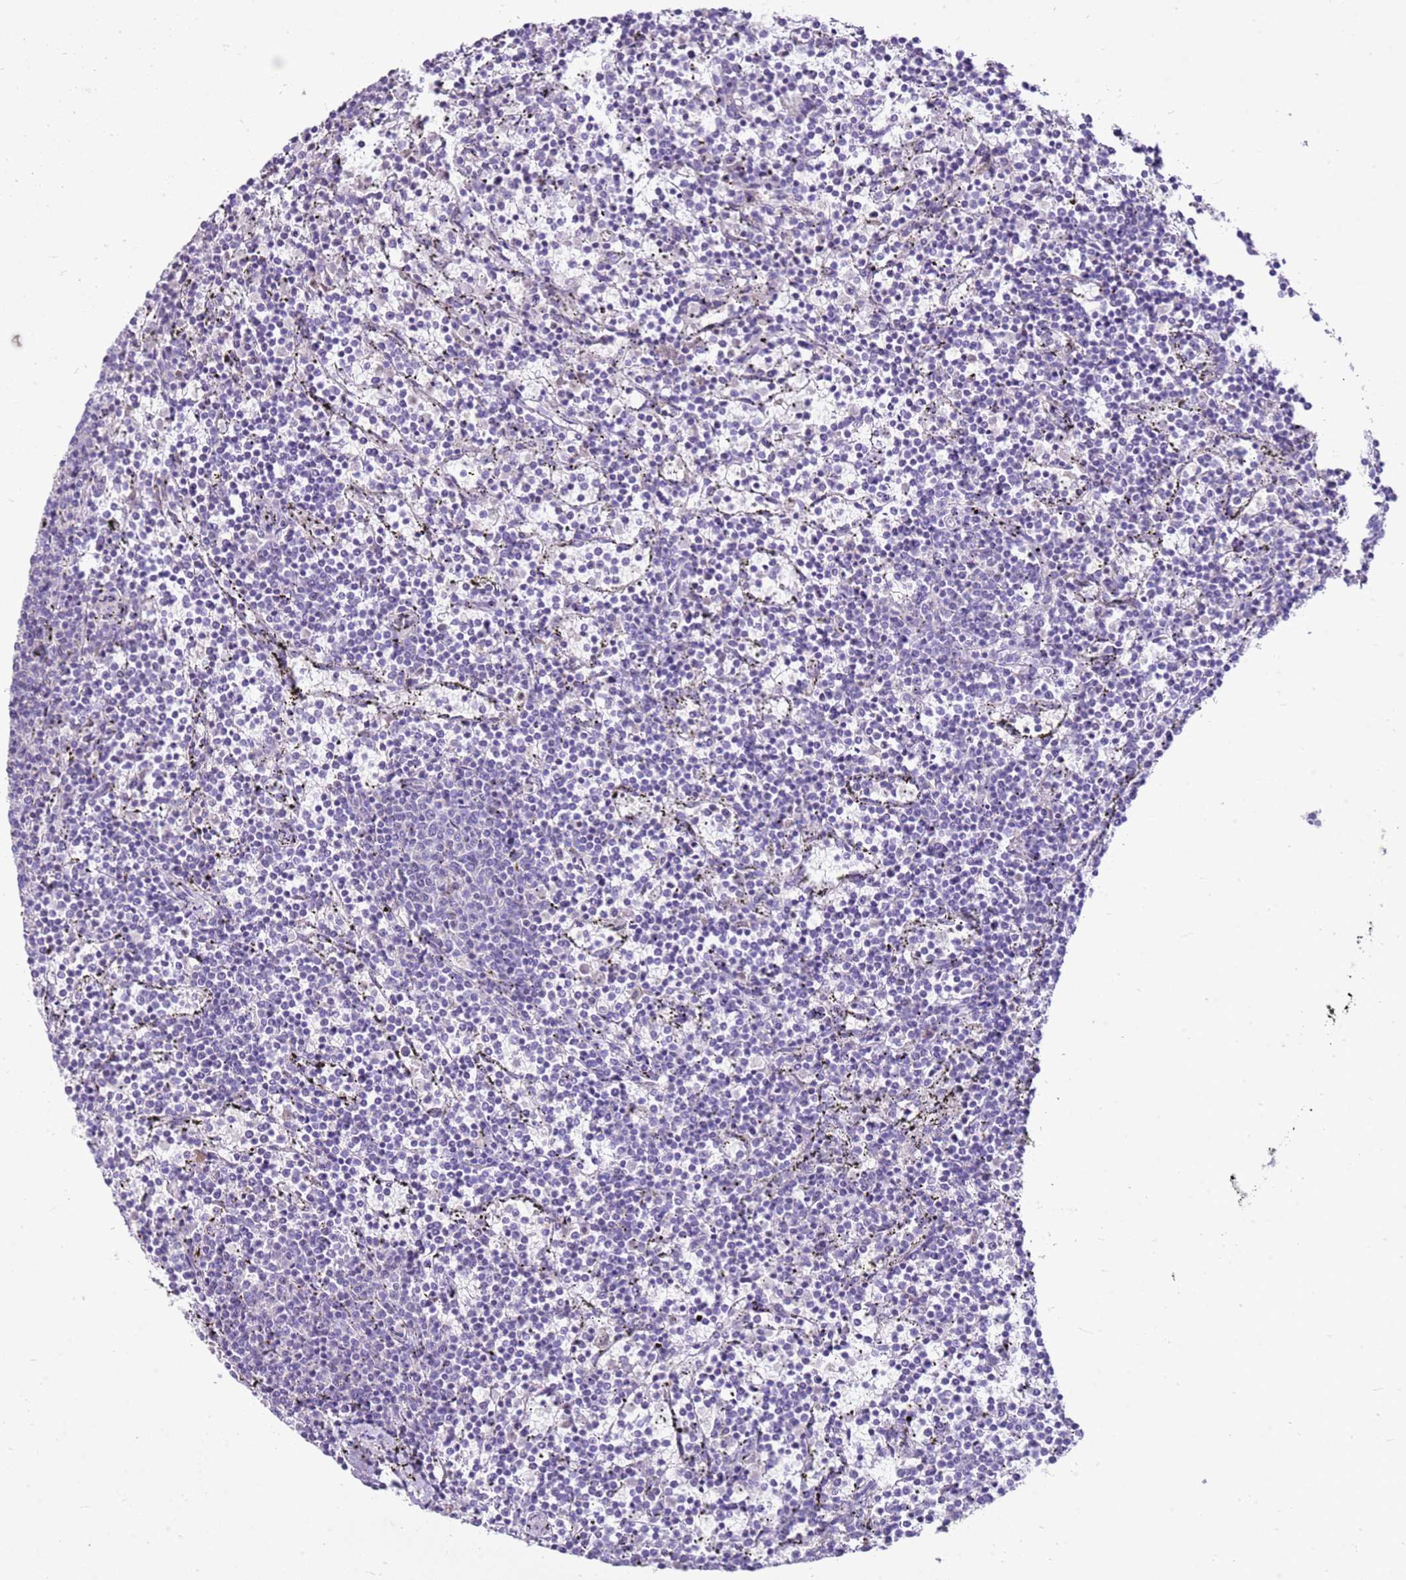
{"staining": {"intensity": "negative", "quantity": "none", "location": "none"}, "tissue": "lymphoma", "cell_type": "Tumor cells", "image_type": "cancer", "snomed": [{"axis": "morphology", "description": "Malignant lymphoma, non-Hodgkin's type, Low grade"}, {"axis": "topography", "description": "Spleen"}], "caption": "Immunohistochemical staining of human lymphoma shows no significant expression in tumor cells.", "gene": "FABP2", "patient": {"sex": "female", "age": 50}}